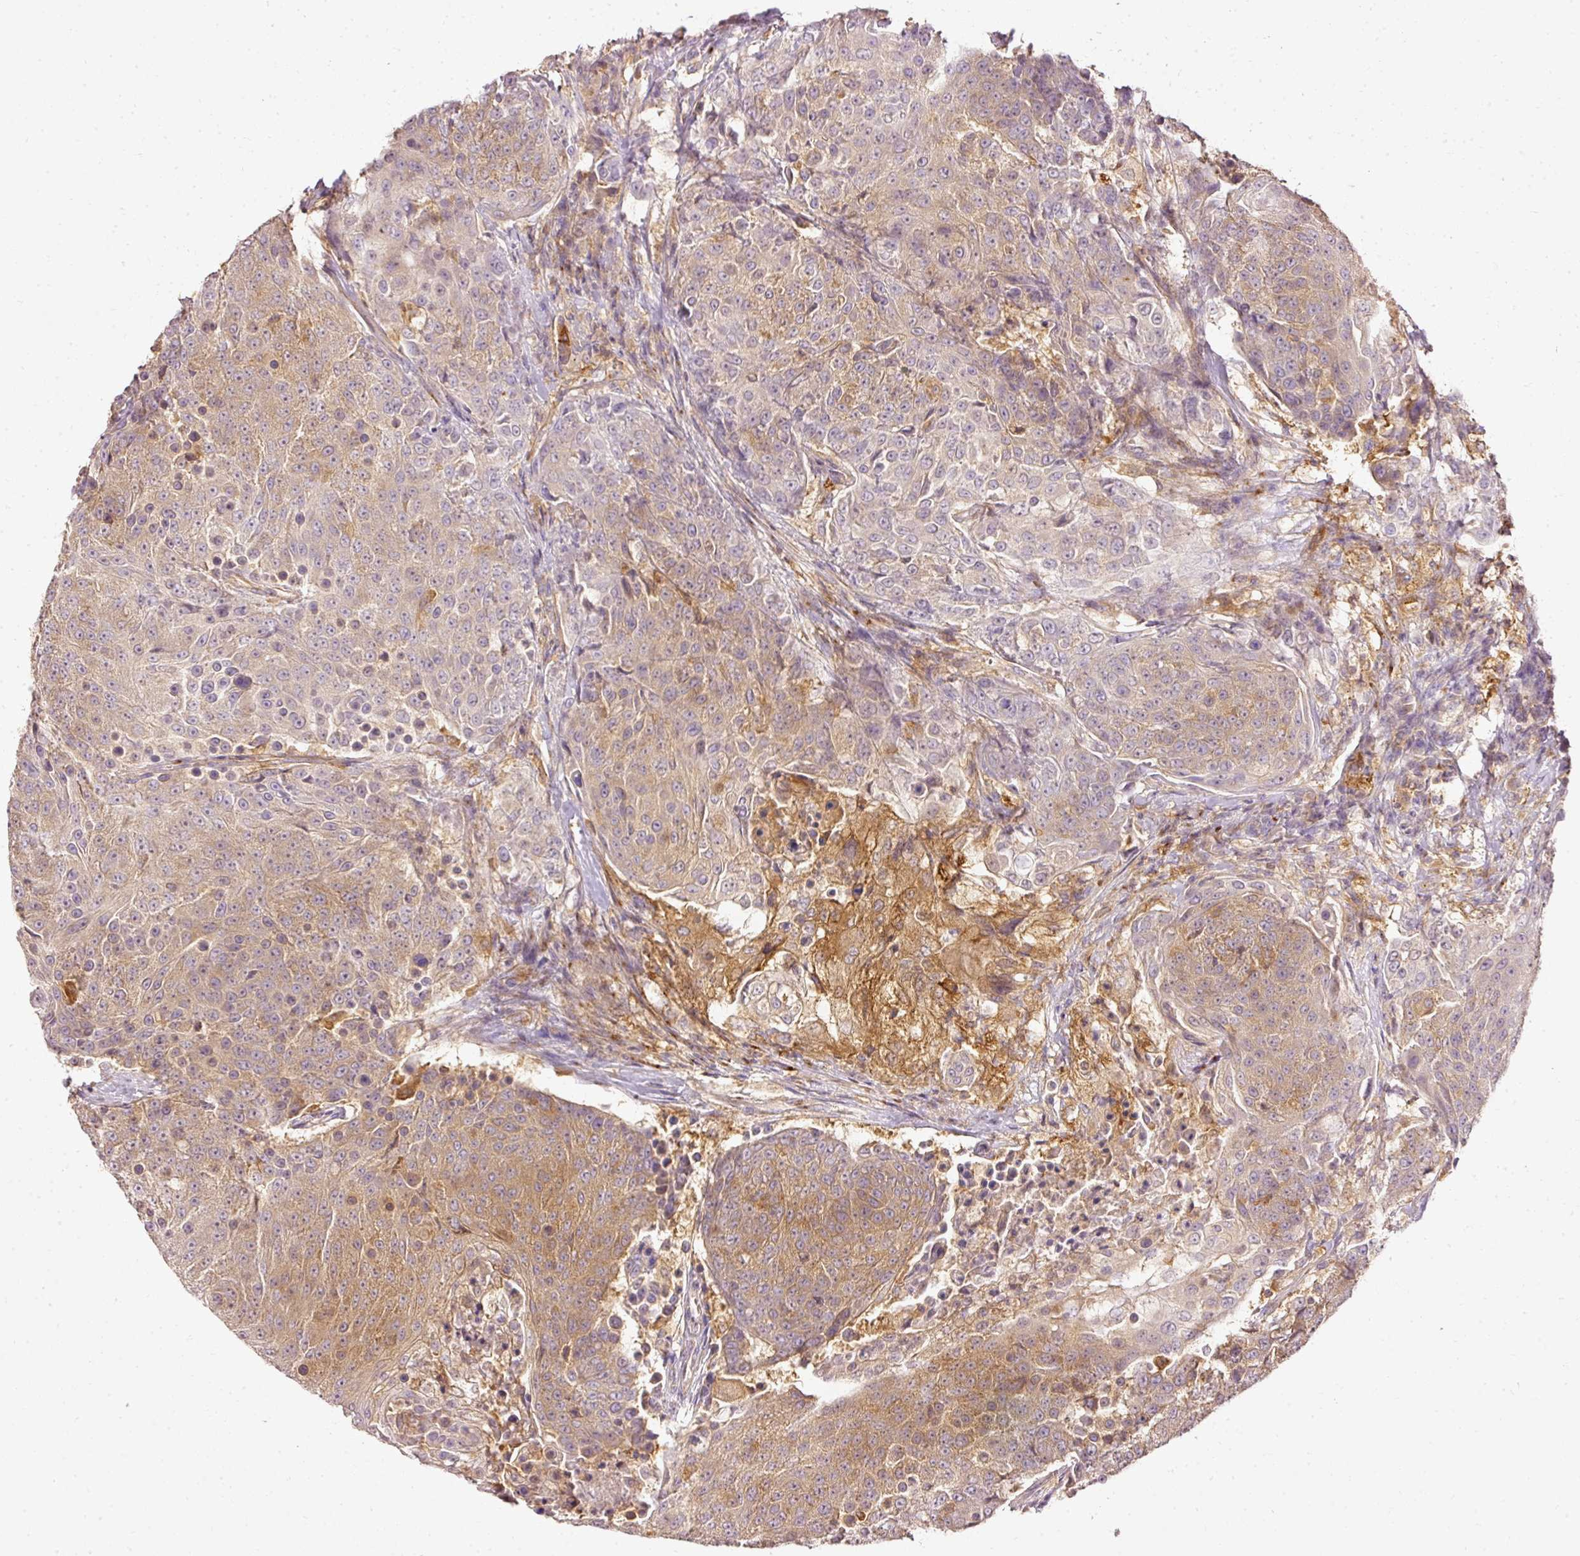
{"staining": {"intensity": "moderate", "quantity": "25%-75%", "location": "cytoplasmic/membranous"}, "tissue": "urothelial cancer", "cell_type": "Tumor cells", "image_type": "cancer", "snomed": [{"axis": "morphology", "description": "Urothelial carcinoma, High grade"}, {"axis": "topography", "description": "Urinary bladder"}], "caption": "Human urothelial carcinoma (high-grade) stained with a brown dye demonstrates moderate cytoplasmic/membranous positive expression in approximately 25%-75% of tumor cells.", "gene": "ARMH3", "patient": {"sex": "female", "age": 63}}